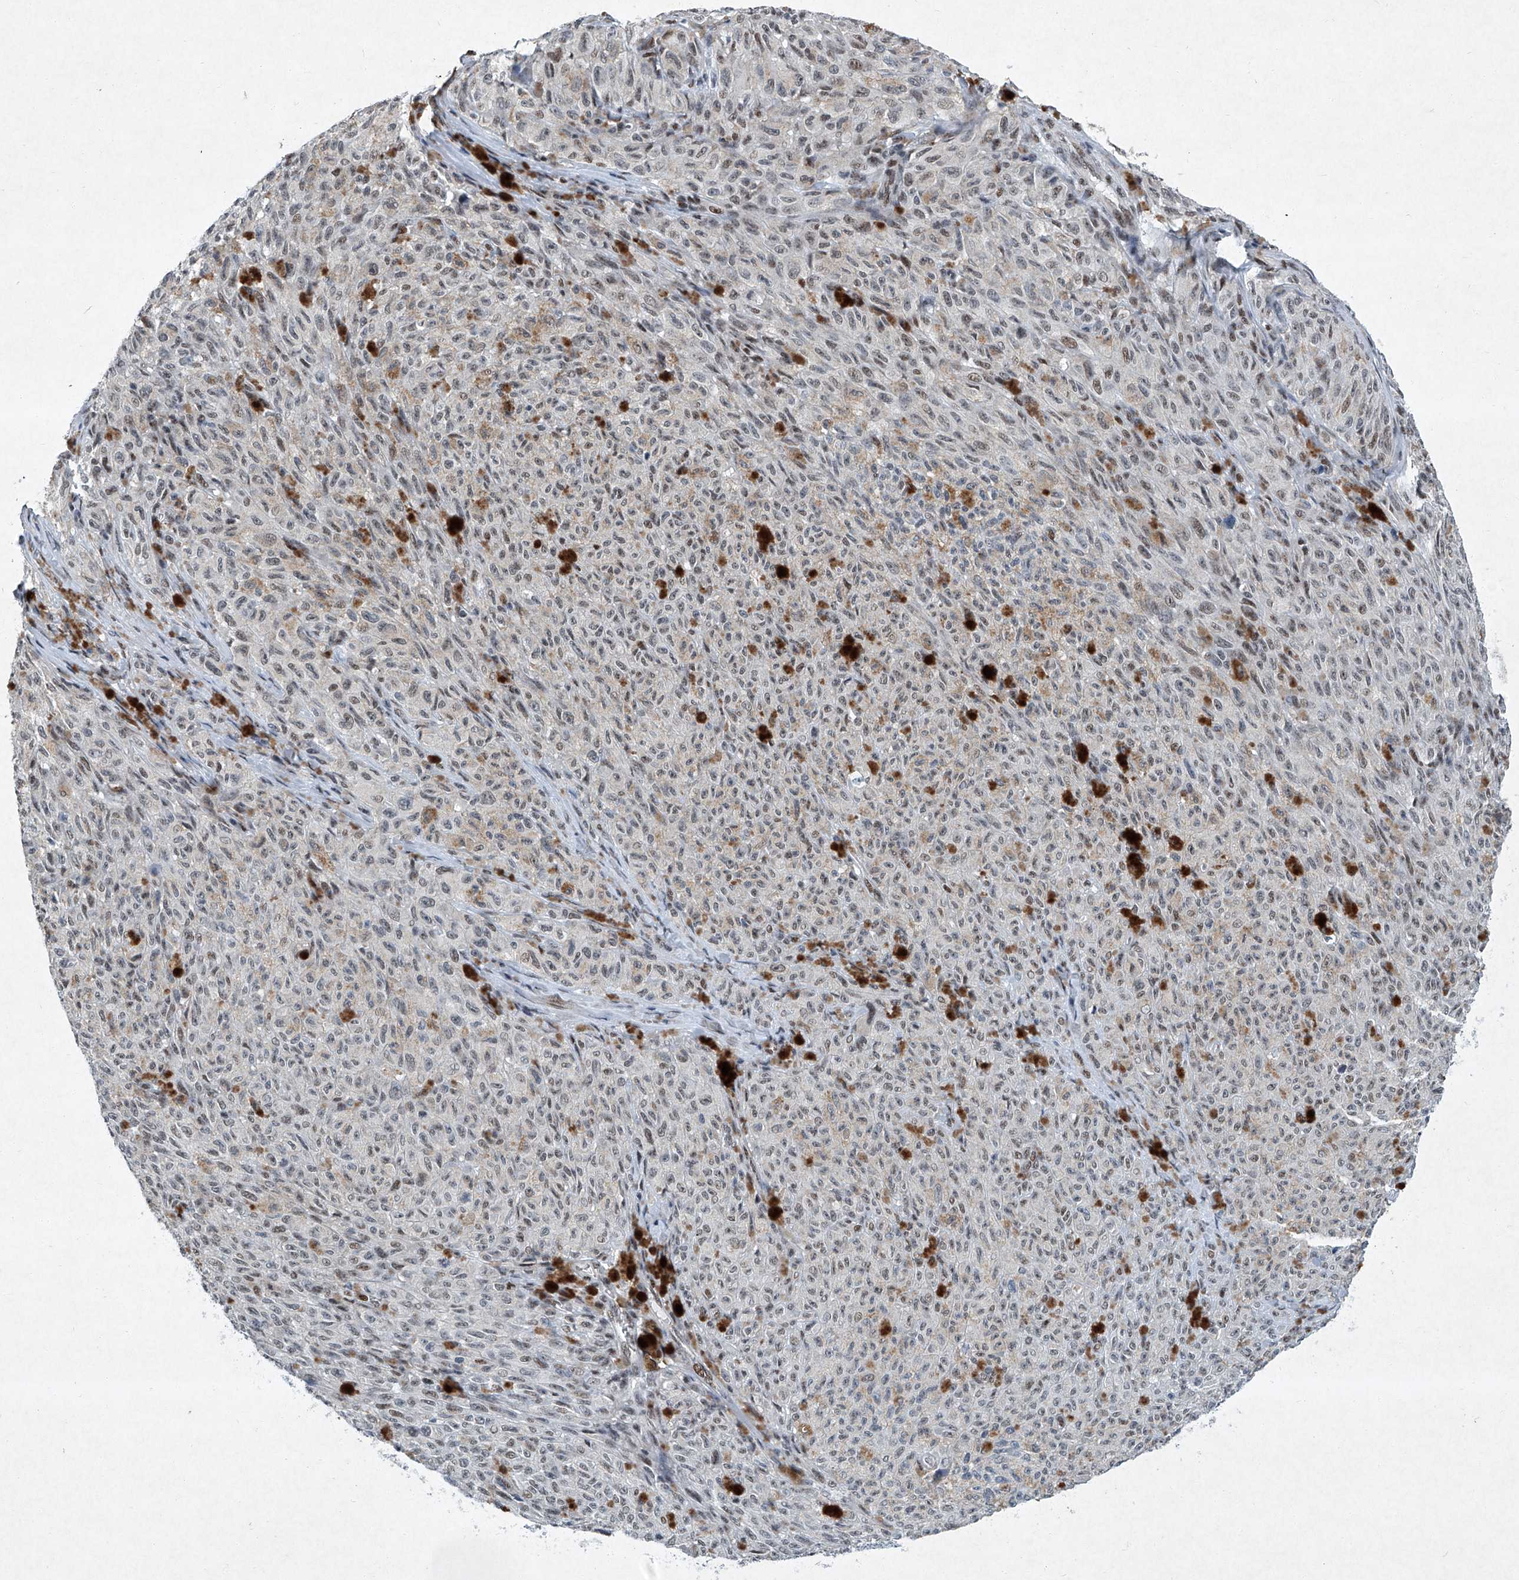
{"staining": {"intensity": "weak", "quantity": "<25%", "location": "nuclear"}, "tissue": "melanoma", "cell_type": "Tumor cells", "image_type": "cancer", "snomed": [{"axis": "morphology", "description": "Malignant melanoma, NOS"}, {"axis": "topography", "description": "Skin"}], "caption": "DAB immunohistochemical staining of melanoma exhibits no significant staining in tumor cells.", "gene": "TFDP1", "patient": {"sex": "female", "age": 82}}